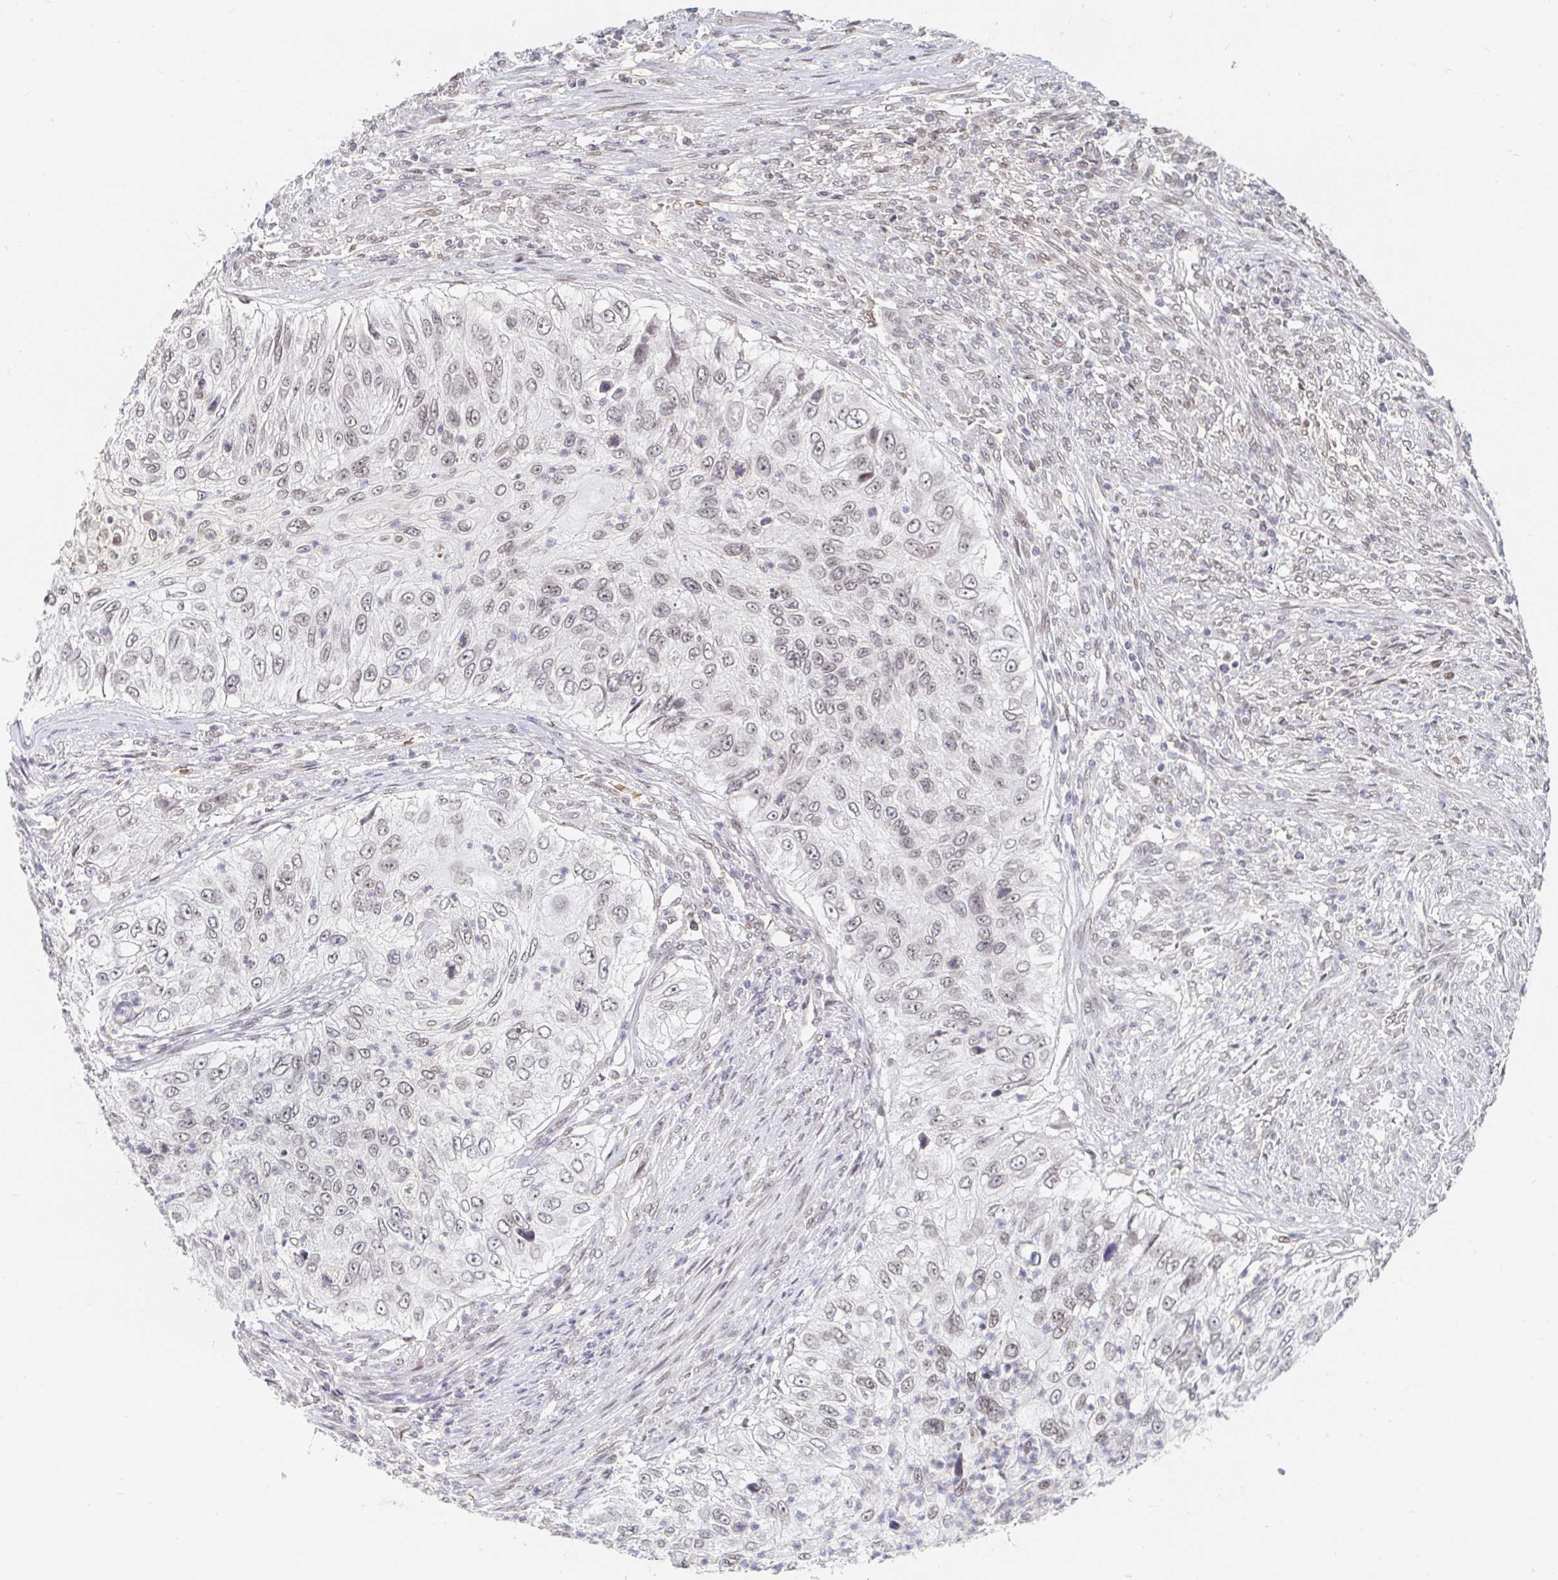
{"staining": {"intensity": "weak", "quantity": "<25%", "location": "nuclear"}, "tissue": "urothelial cancer", "cell_type": "Tumor cells", "image_type": "cancer", "snomed": [{"axis": "morphology", "description": "Urothelial carcinoma, High grade"}, {"axis": "topography", "description": "Urinary bladder"}], "caption": "Tumor cells show no significant protein expression in urothelial cancer.", "gene": "CHD2", "patient": {"sex": "female", "age": 60}}